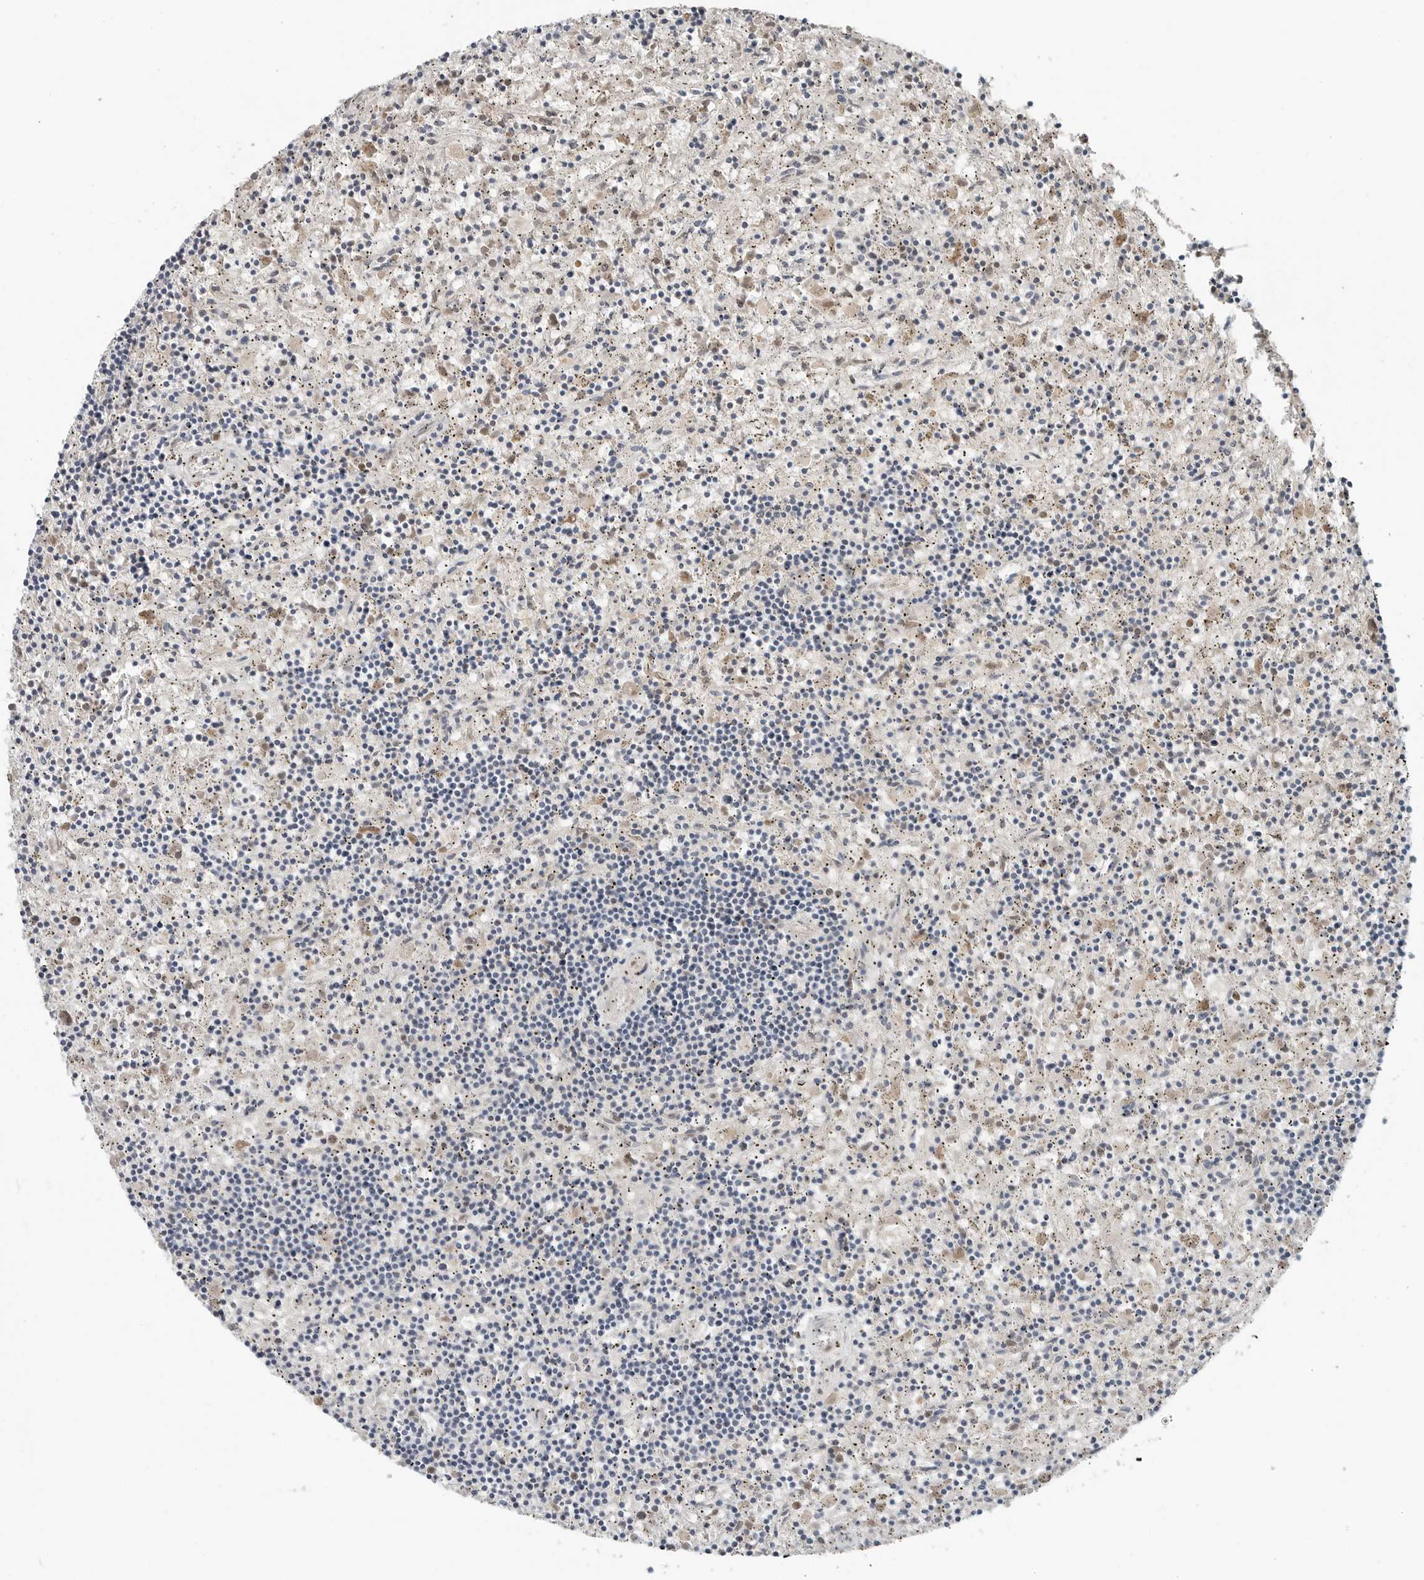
{"staining": {"intensity": "negative", "quantity": "none", "location": "none"}, "tissue": "lymphoma", "cell_type": "Tumor cells", "image_type": "cancer", "snomed": [{"axis": "morphology", "description": "Malignant lymphoma, non-Hodgkin's type, Low grade"}, {"axis": "topography", "description": "Spleen"}], "caption": "Low-grade malignant lymphoma, non-Hodgkin's type was stained to show a protein in brown. There is no significant positivity in tumor cells.", "gene": "FCRLB", "patient": {"sex": "male", "age": 76}}